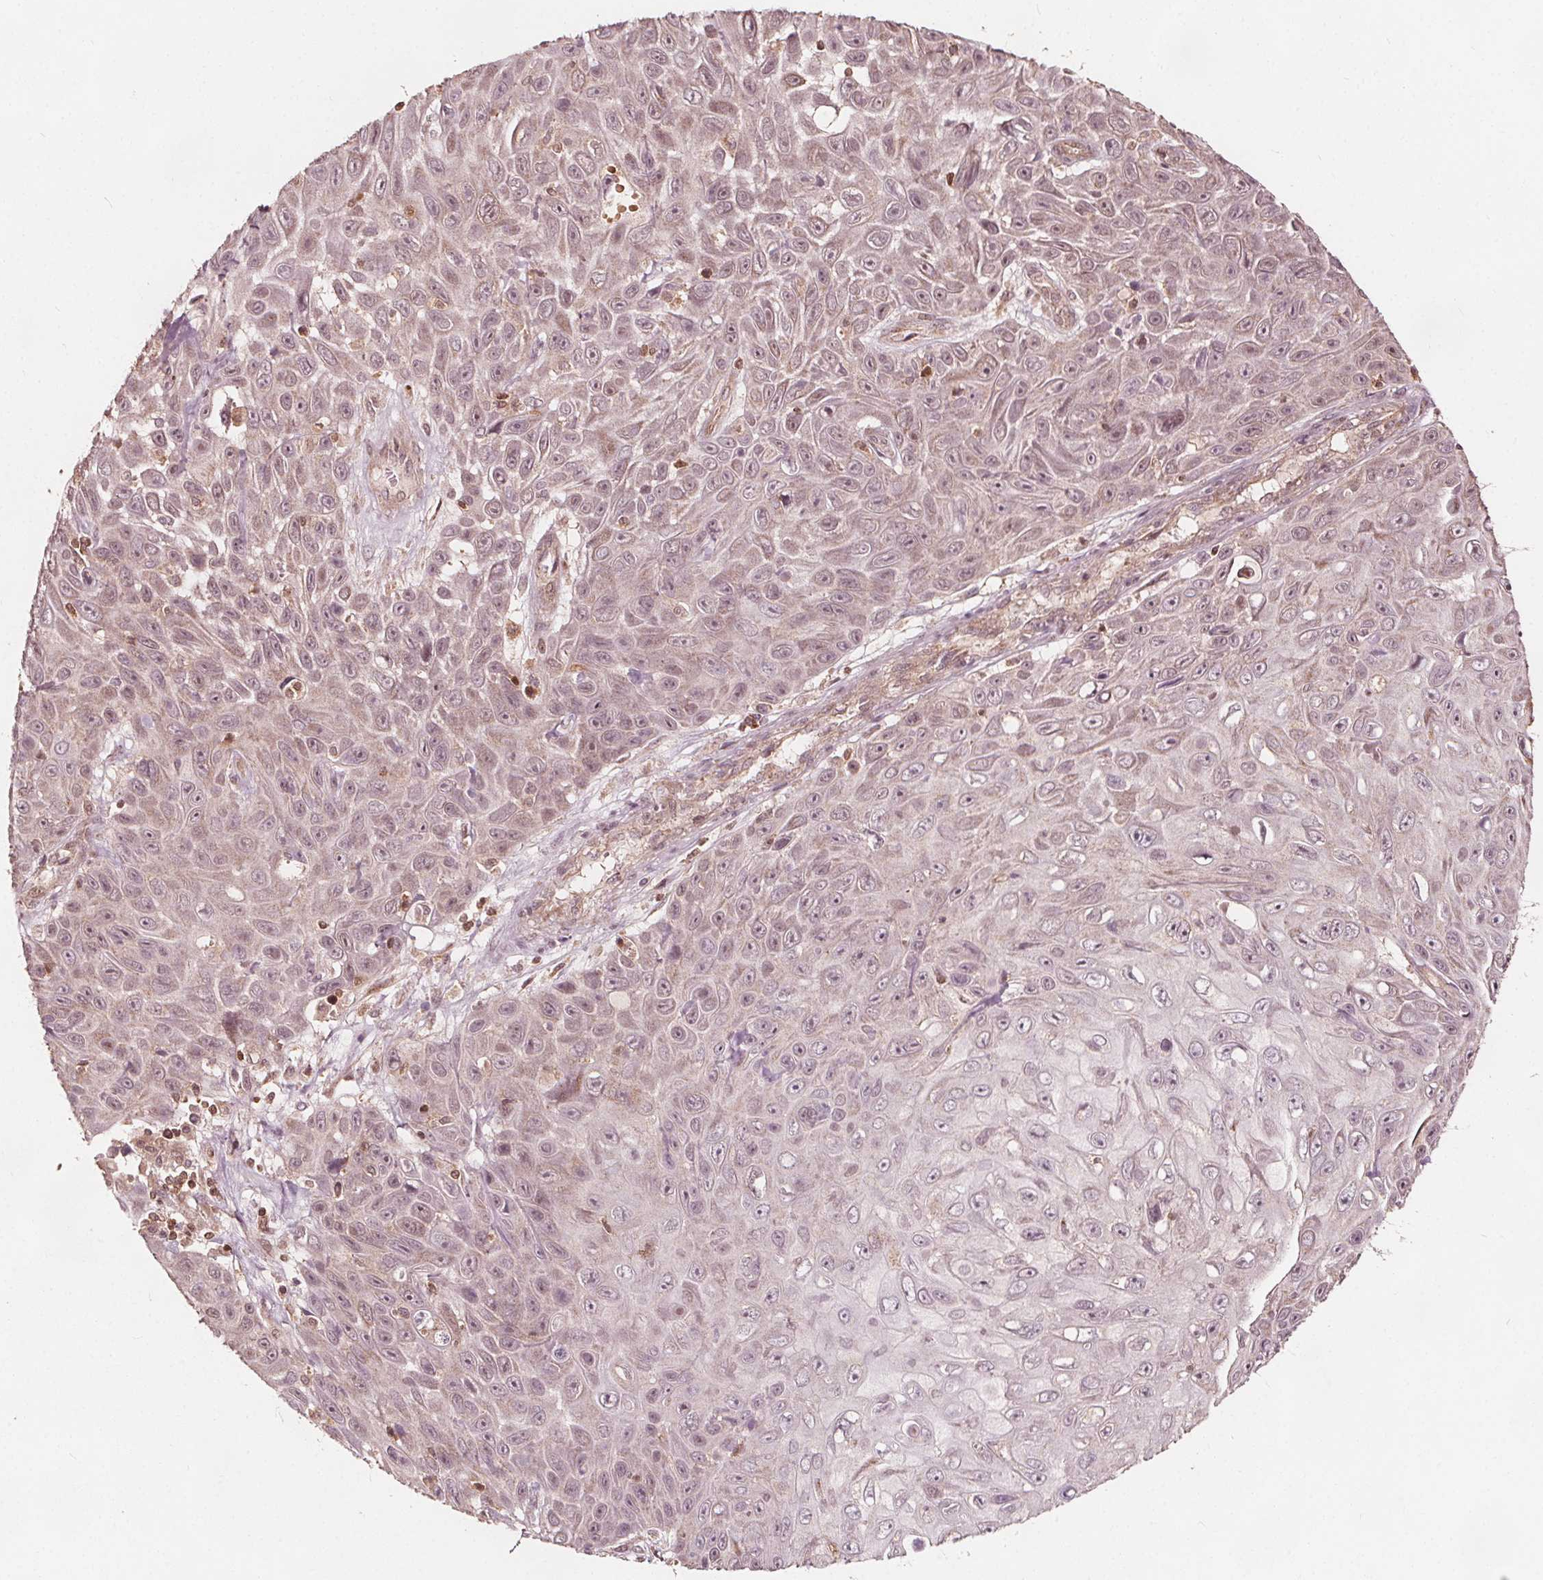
{"staining": {"intensity": "weak", "quantity": "25%-75%", "location": "cytoplasmic/membranous"}, "tissue": "skin cancer", "cell_type": "Tumor cells", "image_type": "cancer", "snomed": [{"axis": "morphology", "description": "Squamous cell carcinoma, NOS"}, {"axis": "topography", "description": "Skin"}], "caption": "An immunohistochemistry (IHC) photomicrograph of tumor tissue is shown. Protein staining in brown highlights weak cytoplasmic/membranous positivity in skin cancer (squamous cell carcinoma) within tumor cells. The staining was performed using DAB, with brown indicating positive protein expression. Nuclei are stained blue with hematoxylin.", "gene": "AIP", "patient": {"sex": "male", "age": 82}}